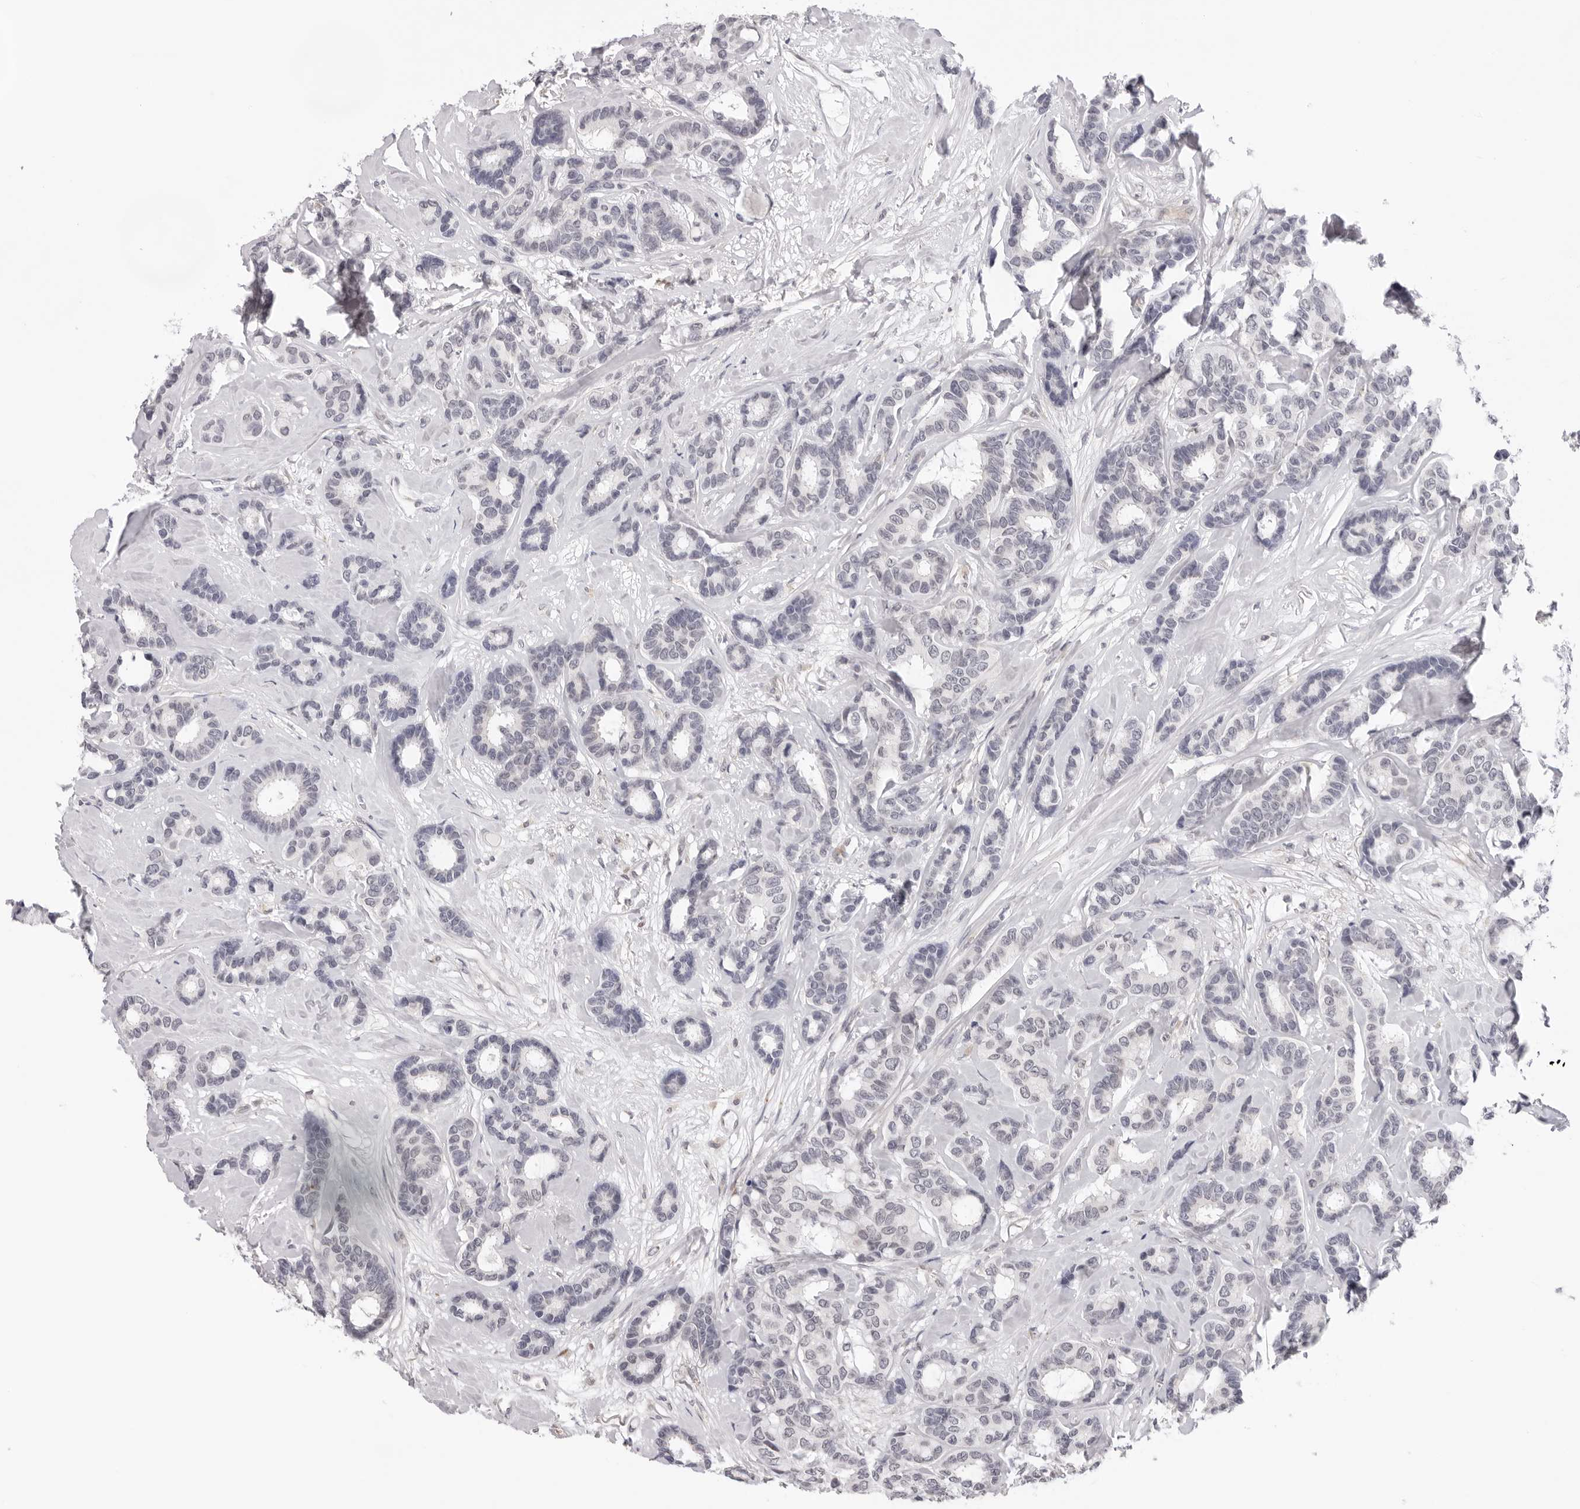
{"staining": {"intensity": "negative", "quantity": "none", "location": "none"}, "tissue": "breast cancer", "cell_type": "Tumor cells", "image_type": "cancer", "snomed": [{"axis": "morphology", "description": "Duct carcinoma"}, {"axis": "topography", "description": "Breast"}], "caption": "Histopathology image shows no significant protein staining in tumor cells of breast cancer (invasive ductal carcinoma).", "gene": "IL17RA", "patient": {"sex": "female", "age": 87}}